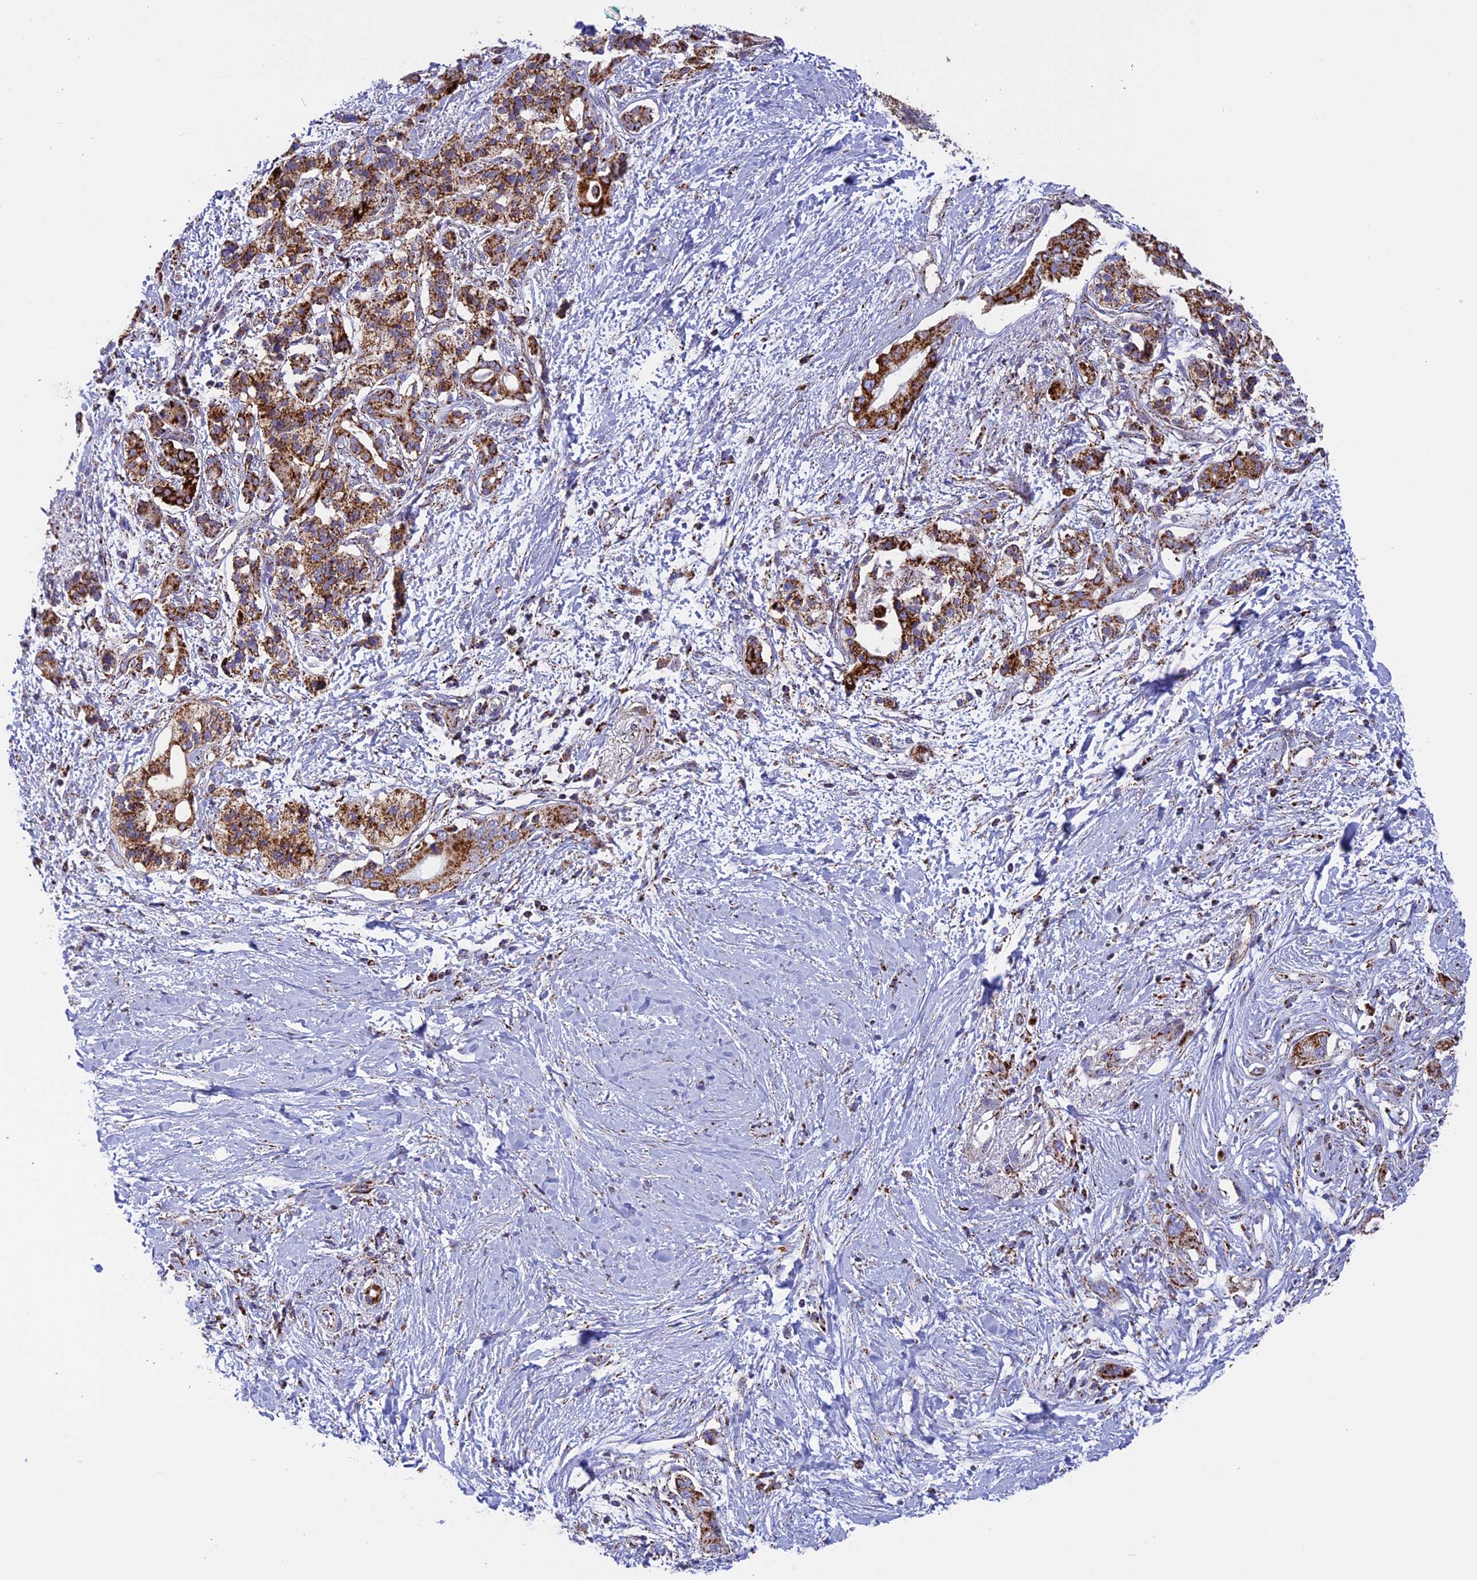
{"staining": {"intensity": "strong", "quantity": ">75%", "location": "cytoplasmic/membranous"}, "tissue": "pancreatic cancer", "cell_type": "Tumor cells", "image_type": "cancer", "snomed": [{"axis": "morphology", "description": "Normal tissue, NOS"}, {"axis": "morphology", "description": "Adenocarcinoma, NOS"}, {"axis": "topography", "description": "Pancreas"}, {"axis": "topography", "description": "Peripheral nerve tissue"}], "caption": "Tumor cells exhibit strong cytoplasmic/membranous positivity in about >75% of cells in adenocarcinoma (pancreatic).", "gene": "ISOC2", "patient": {"sex": "male", "age": 59}}